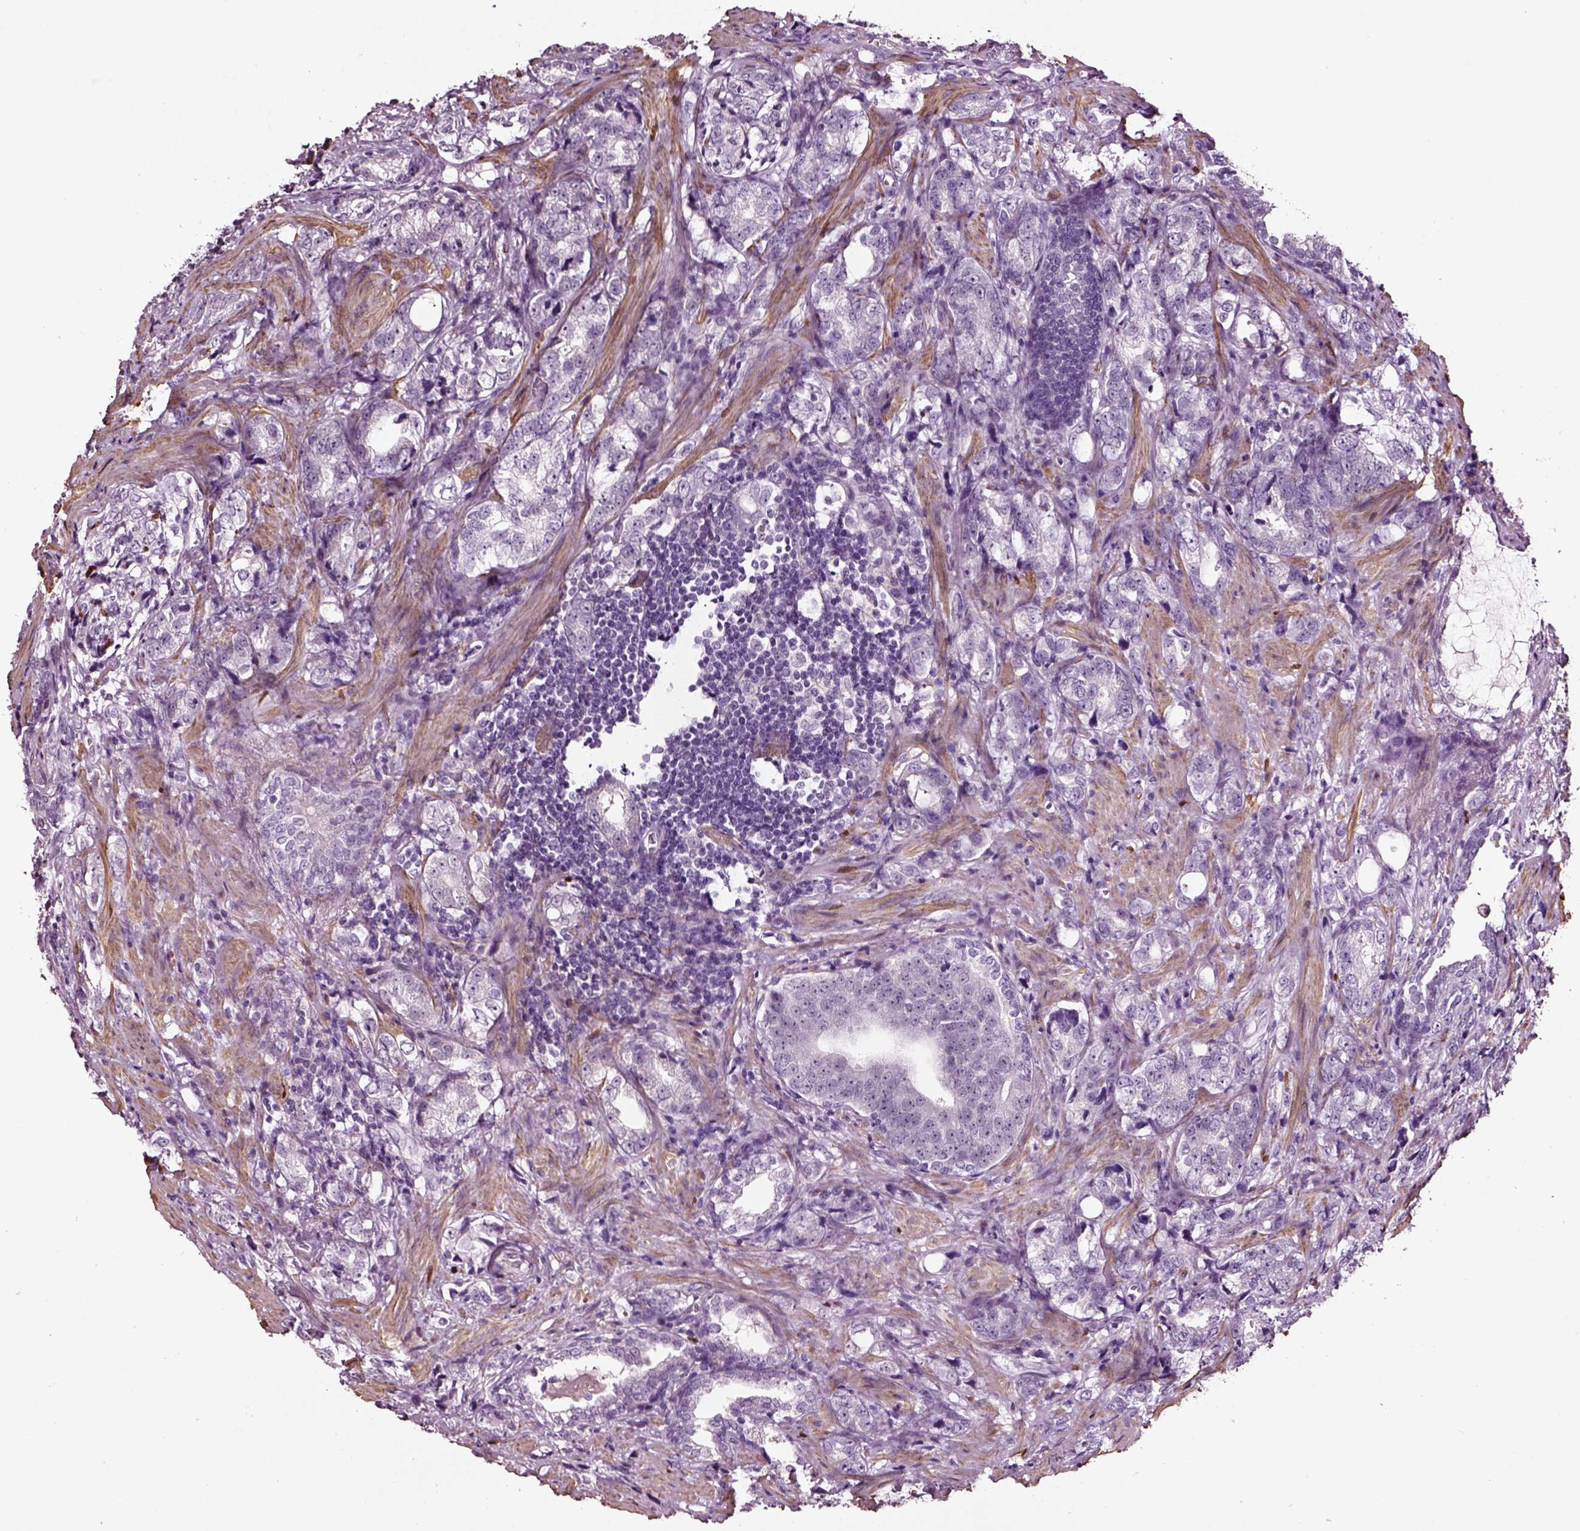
{"staining": {"intensity": "negative", "quantity": "none", "location": "none"}, "tissue": "prostate cancer", "cell_type": "Tumor cells", "image_type": "cancer", "snomed": [{"axis": "morphology", "description": "Adenocarcinoma, NOS"}, {"axis": "topography", "description": "Prostate and seminal vesicle, NOS"}], "caption": "Adenocarcinoma (prostate) was stained to show a protein in brown. There is no significant positivity in tumor cells.", "gene": "SOX10", "patient": {"sex": "male", "age": 63}}